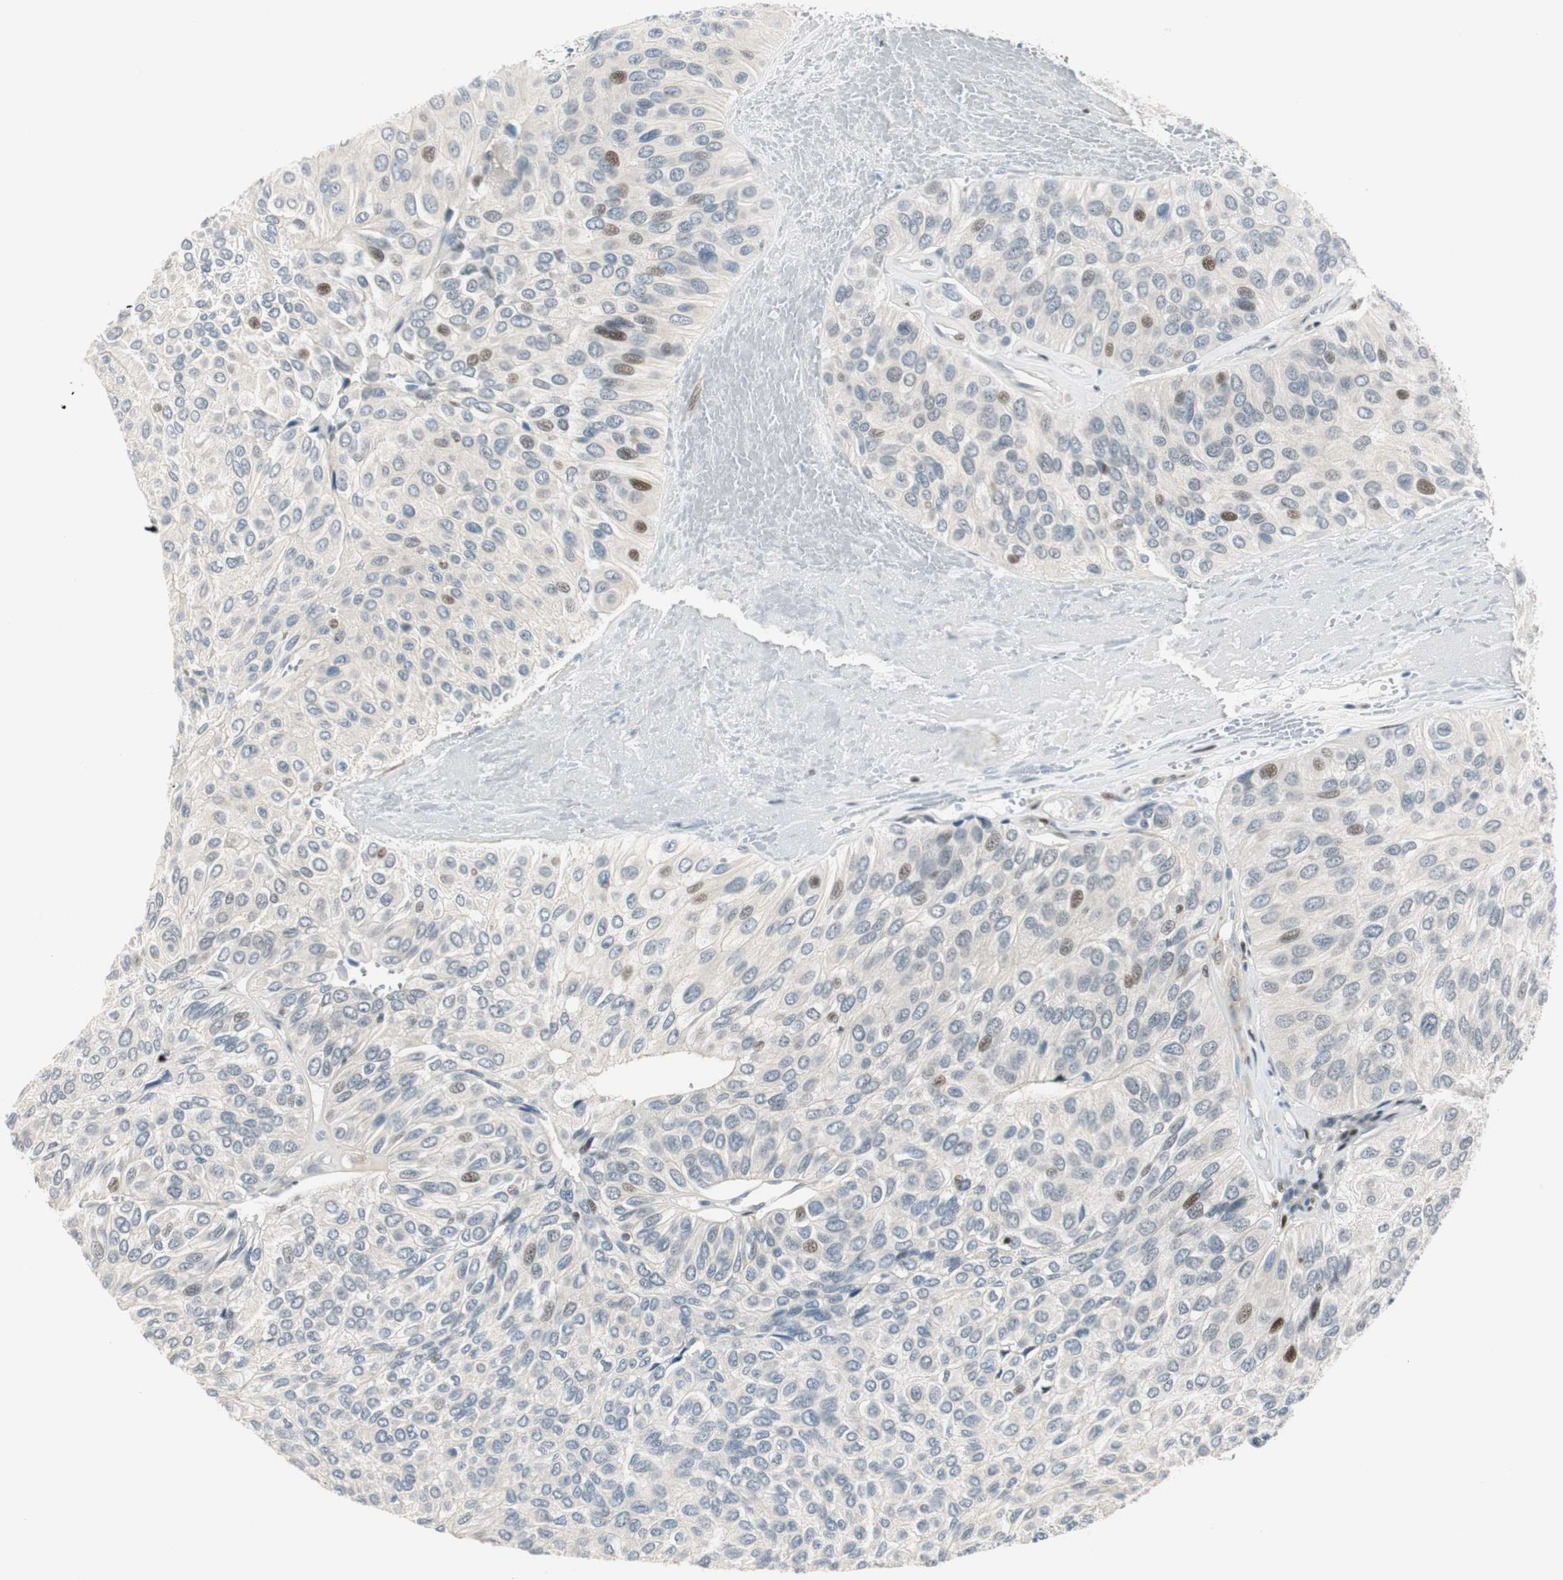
{"staining": {"intensity": "weak", "quantity": "<25%", "location": "nuclear"}, "tissue": "urothelial cancer", "cell_type": "Tumor cells", "image_type": "cancer", "snomed": [{"axis": "morphology", "description": "Urothelial carcinoma, High grade"}, {"axis": "topography", "description": "Urinary bladder"}], "caption": "An IHC micrograph of urothelial cancer is shown. There is no staining in tumor cells of urothelial cancer.", "gene": "RAD1", "patient": {"sex": "male", "age": 66}}